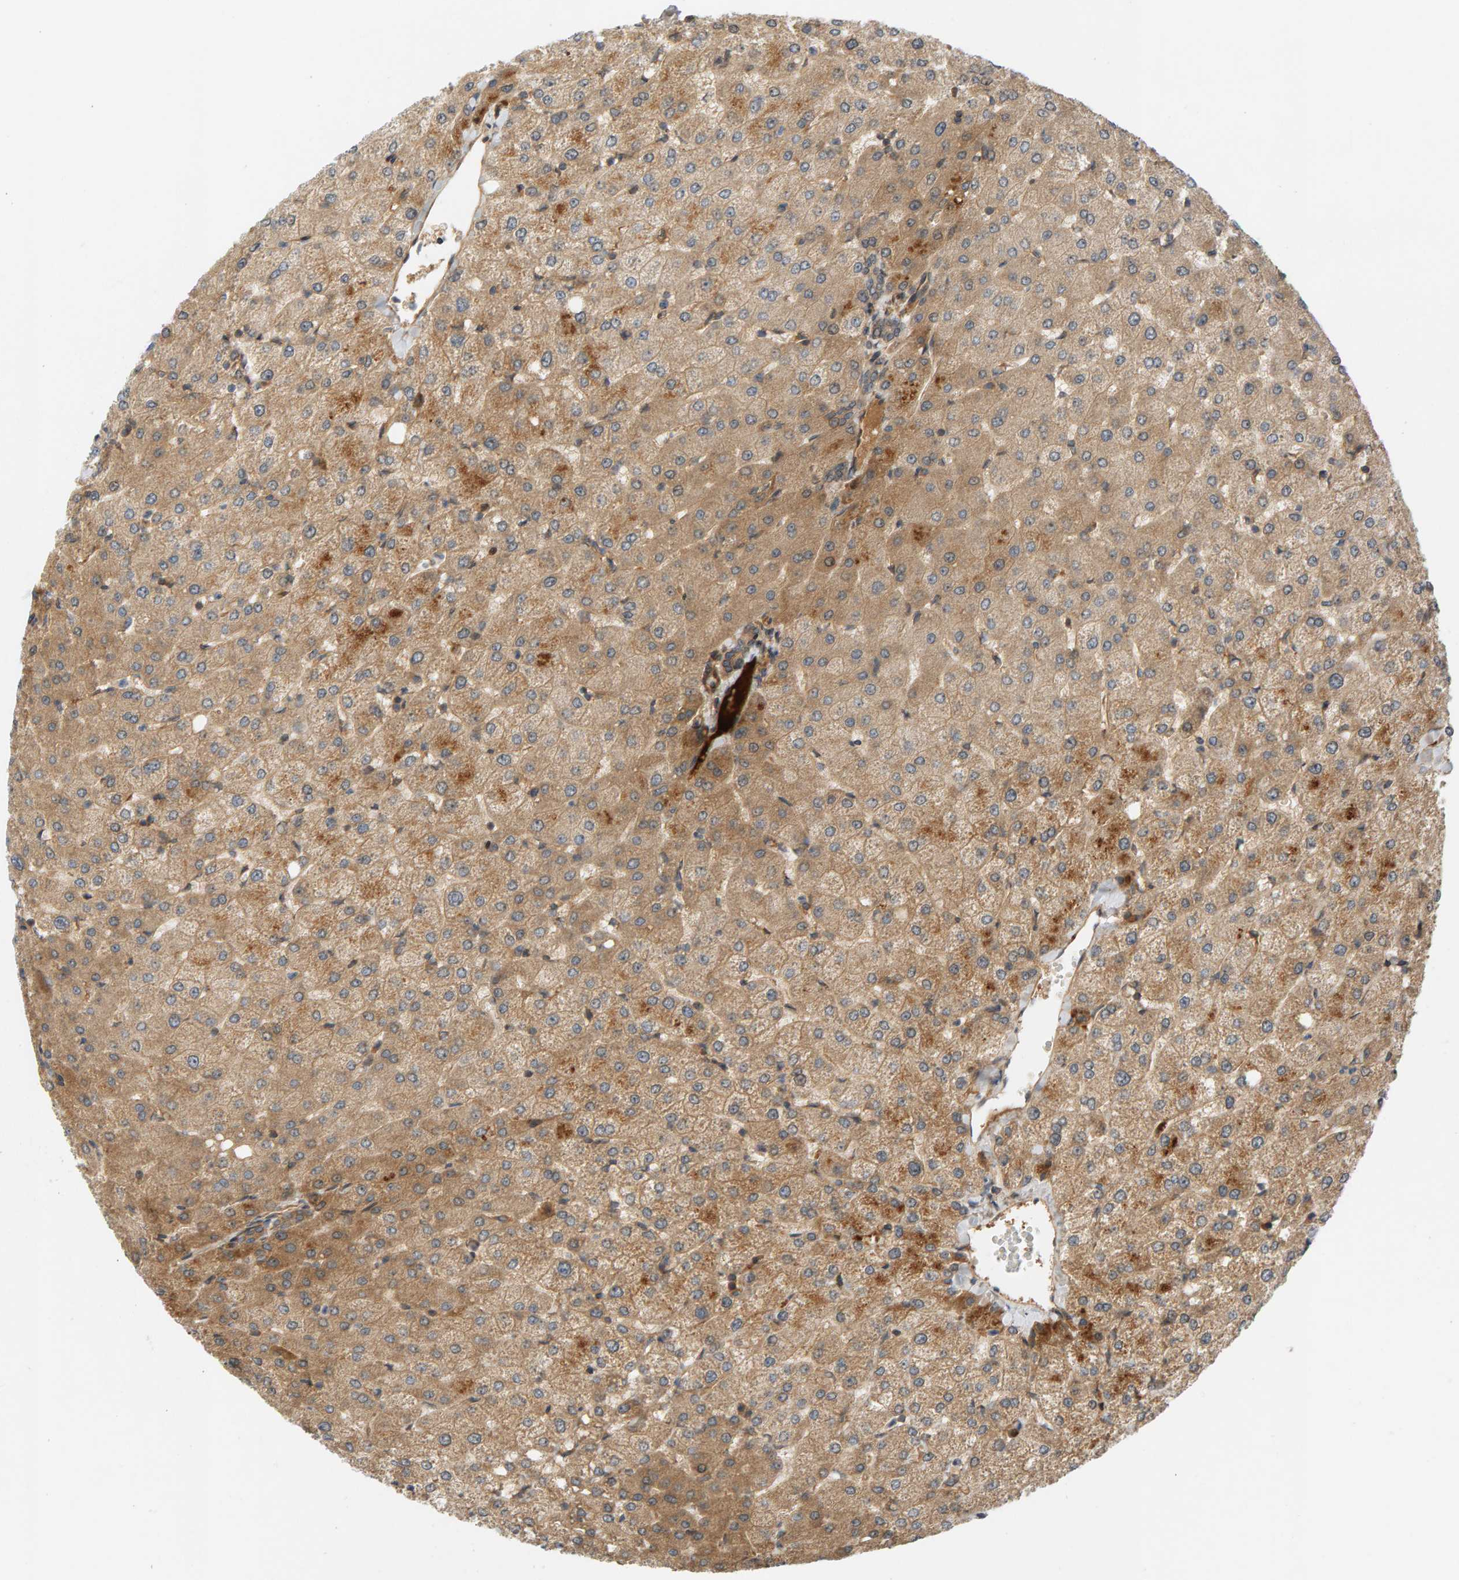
{"staining": {"intensity": "moderate", "quantity": "25%-75%", "location": "cytoplasmic/membranous"}, "tissue": "liver", "cell_type": "Cholangiocytes", "image_type": "normal", "snomed": [{"axis": "morphology", "description": "Normal tissue, NOS"}, {"axis": "topography", "description": "Liver"}], "caption": "A histopathology image of liver stained for a protein displays moderate cytoplasmic/membranous brown staining in cholangiocytes. The staining is performed using DAB brown chromogen to label protein expression. The nuclei are counter-stained blue using hematoxylin.", "gene": "BAHCC1", "patient": {"sex": "female", "age": 54}}